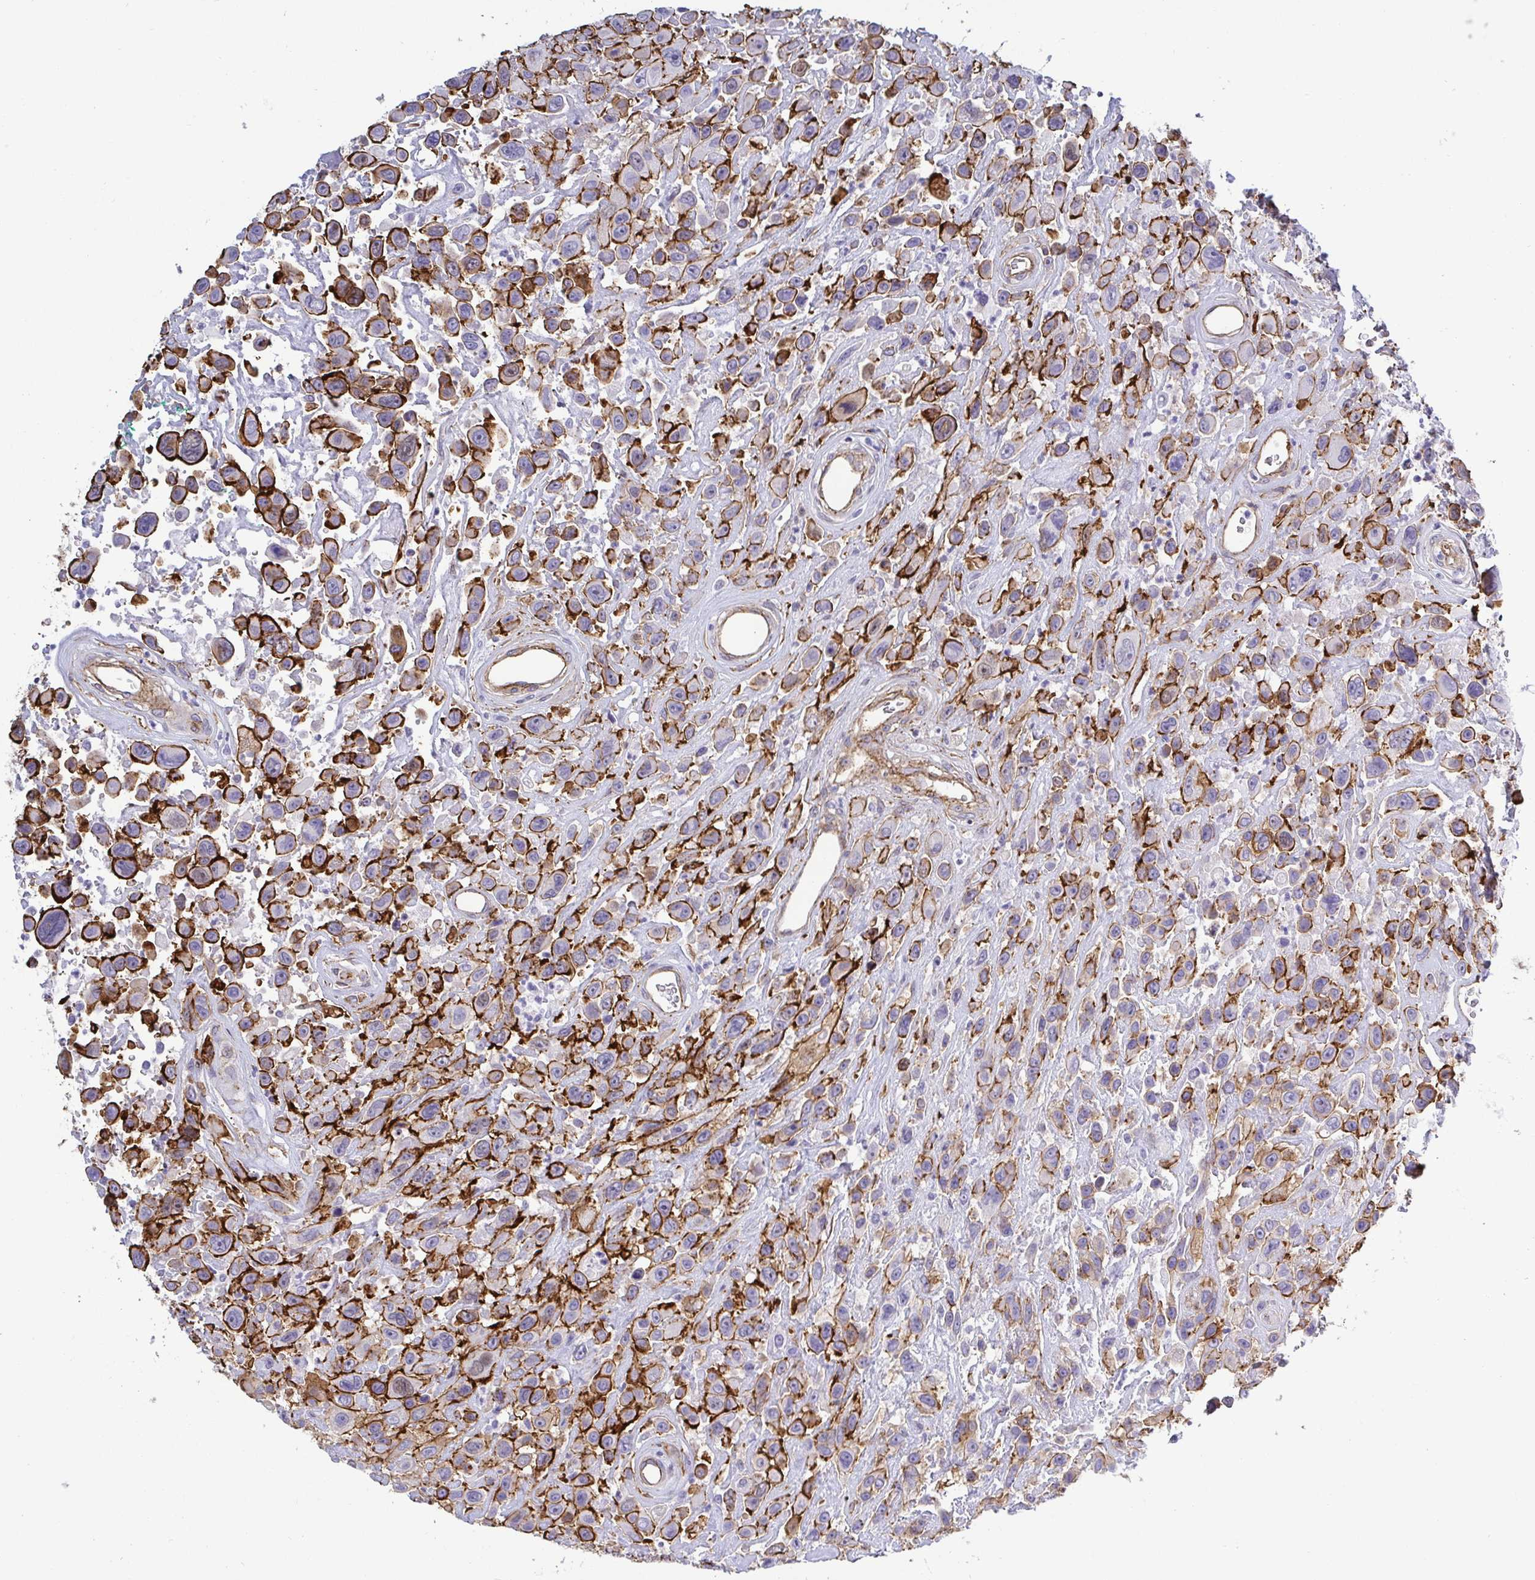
{"staining": {"intensity": "strong", "quantity": ">75%", "location": "cytoplasmic/membranous"}, "tissue": "urothelial cancer", "cell_type": "Tumor cells", "image_type": "cancer", "snomed": [{"axis": "morphology", "description": "Urothelial carcinoma, High grade"}, {"axis": "topography", "description": "Urinary bladder"}], "caption": "Immunohistochemical staining of human high-grade urothelial carcinoma shows high levels of strong cytoplasmic/membranous protein positivity in approximately >75% of tumor cells. (DAB (3,3'-diaminobenzidine) IHC, brown staining for protein, blue staining for nuclei).", "gene": "LIMA1", "patient": {"sex": "male", "age": 53}}